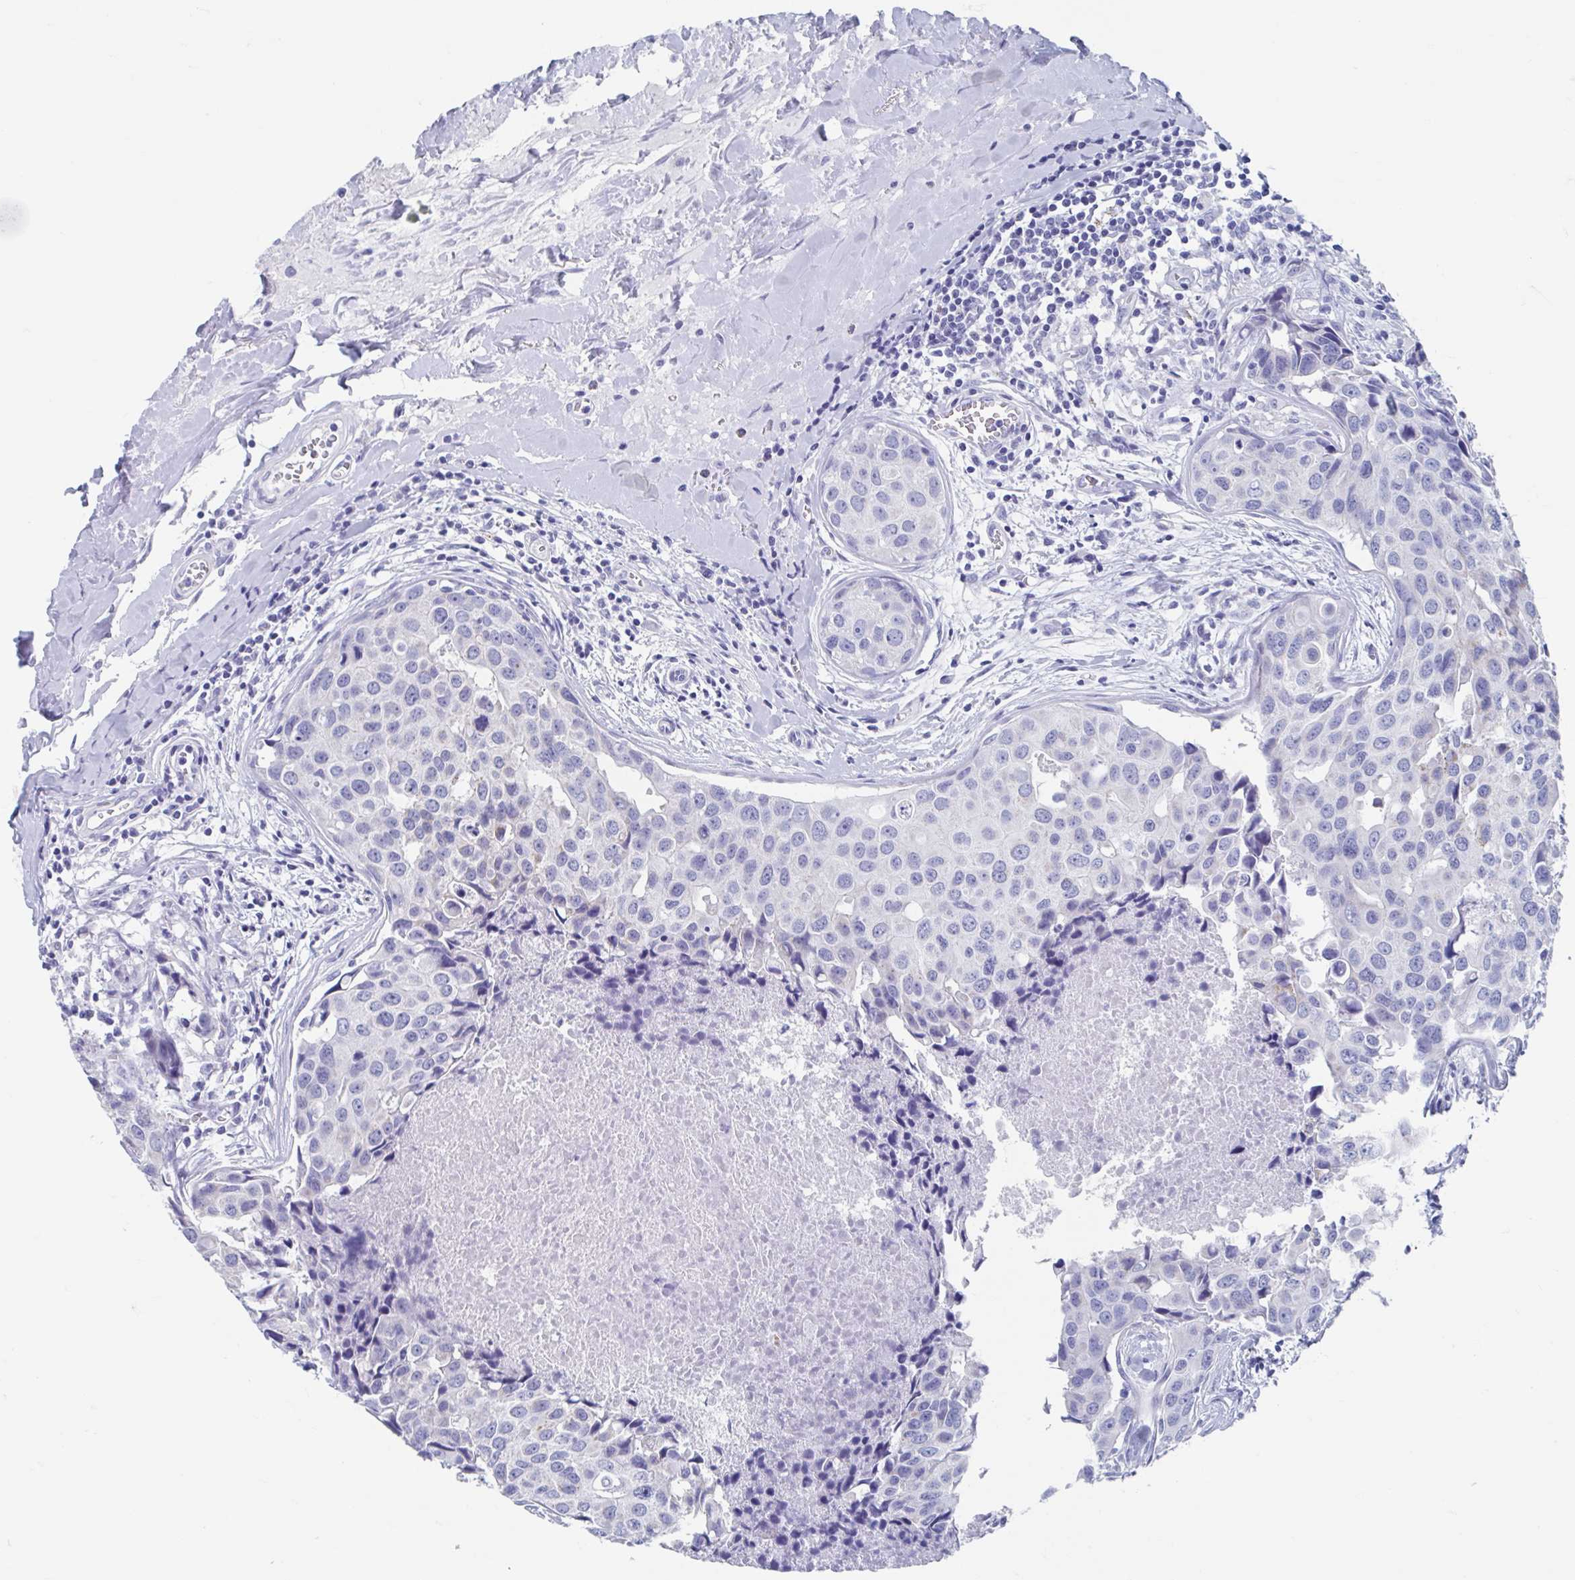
{"staining": {"intensity": "negative", "quantity": "none", "location": "none"}, "tissue": "breast cancer", "cell_type": "Tumor cells", "image_type": "cancer", "snomed": [{"axis": "morphology", "description": "Duct carcinoma"}, {"axis": "topography", "description": "Breast"}], "caption": "Immunohistochemical staining of breast cancer demonstrates no significant positivity in tumor cells.", "gene": "SHCBP1L", "patient": {"sex": "female", "age": 24}}